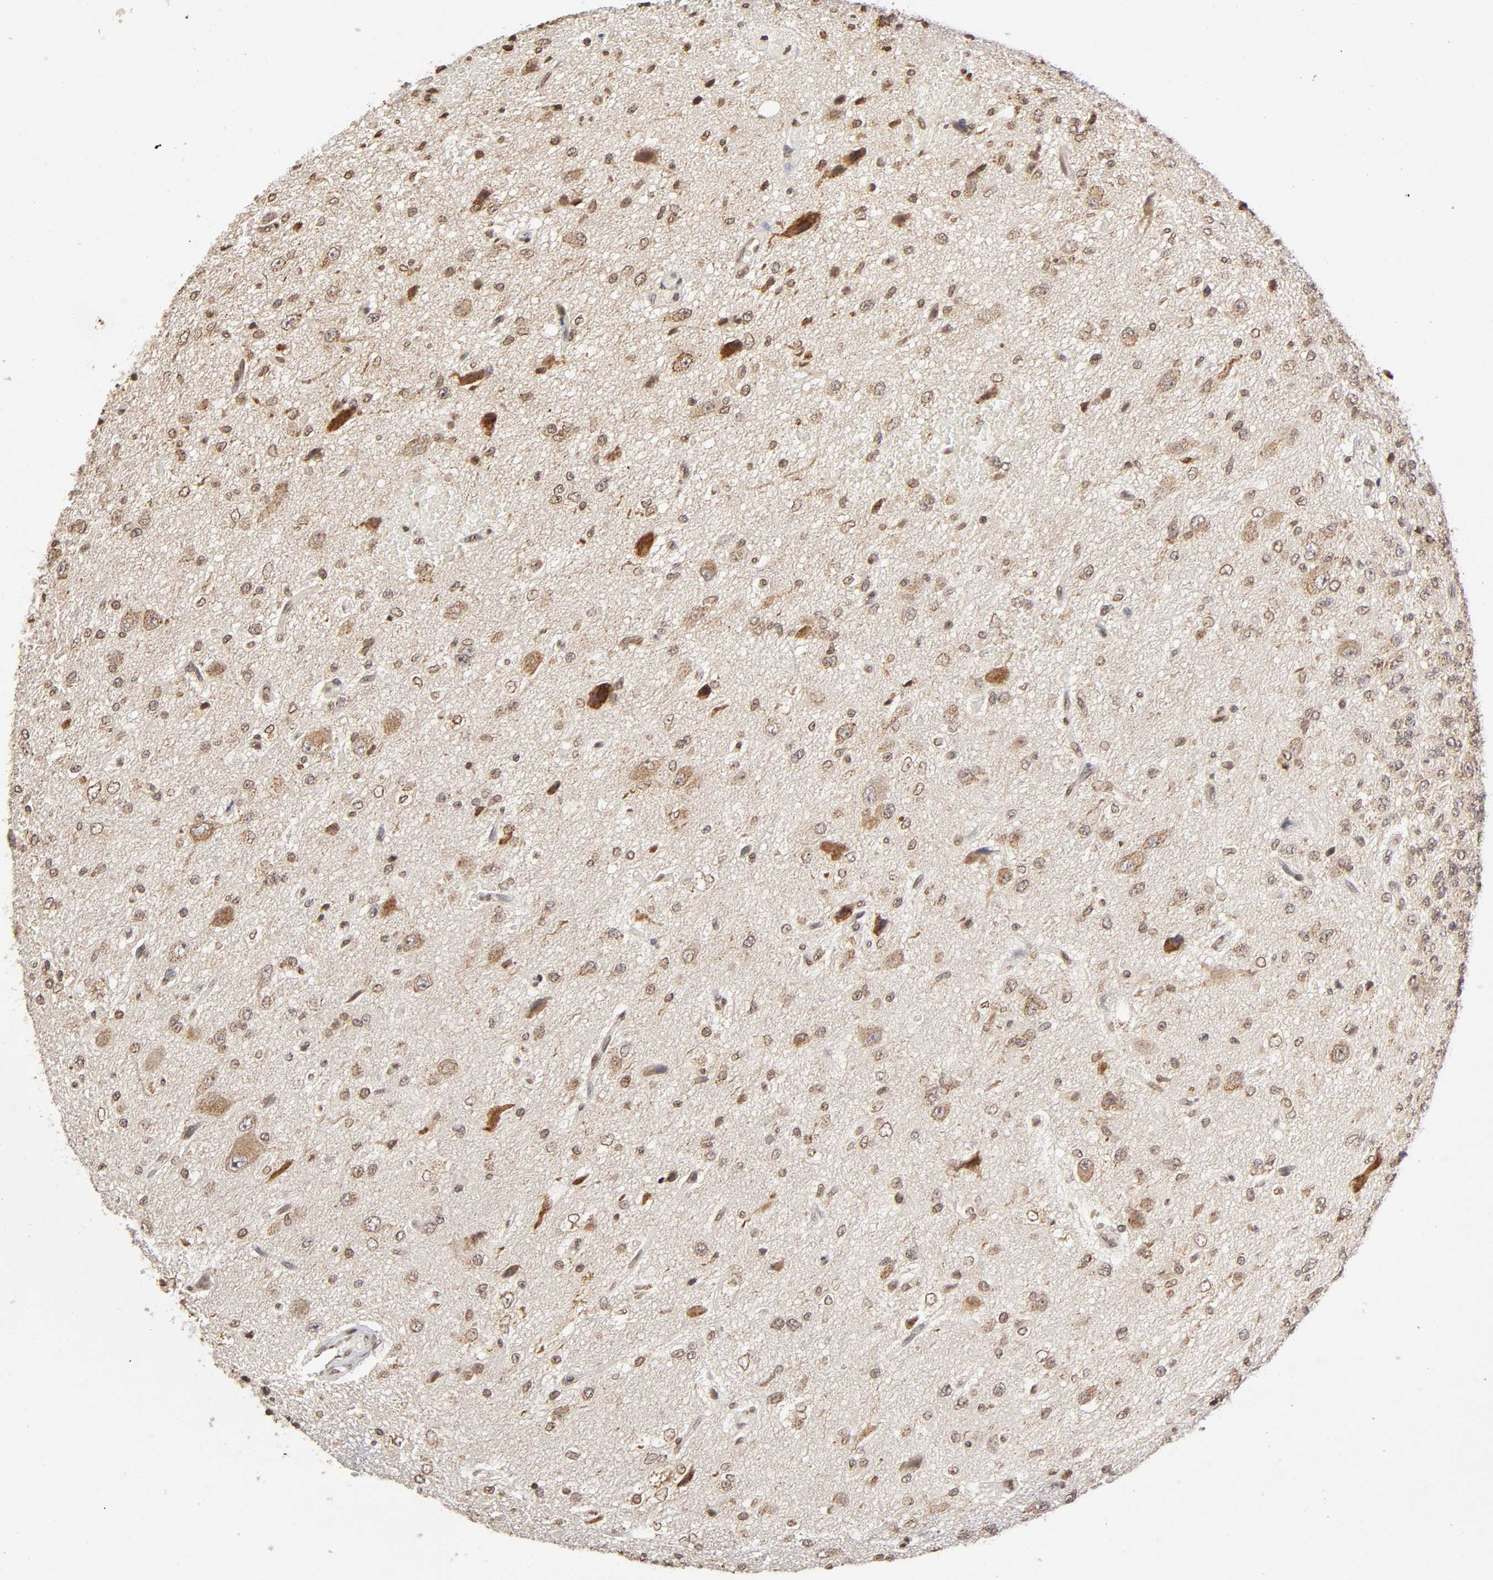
{"staining": {"intensity": "moderate", "quantity": ">75%", "location": "cytoplasmic/membranous,nuclear"}, "tissue": "glioma", "cell_type": "Tumor cells", "image_type": "cancer", "snomed": [{"axis": "morphology", "description": "Glioma, malignant, High grade"}, {"axis": "topography", "description": "pancreas cauda"}], "caption": "Glioma was stained to show a protein in brown. There is medium levels of moderate cytoplasmic/membranous and nuclear expression in approximately >75% of tumor cells.", "gene": "MLLT6", "patient": {"sex": "male", "age": 60}}